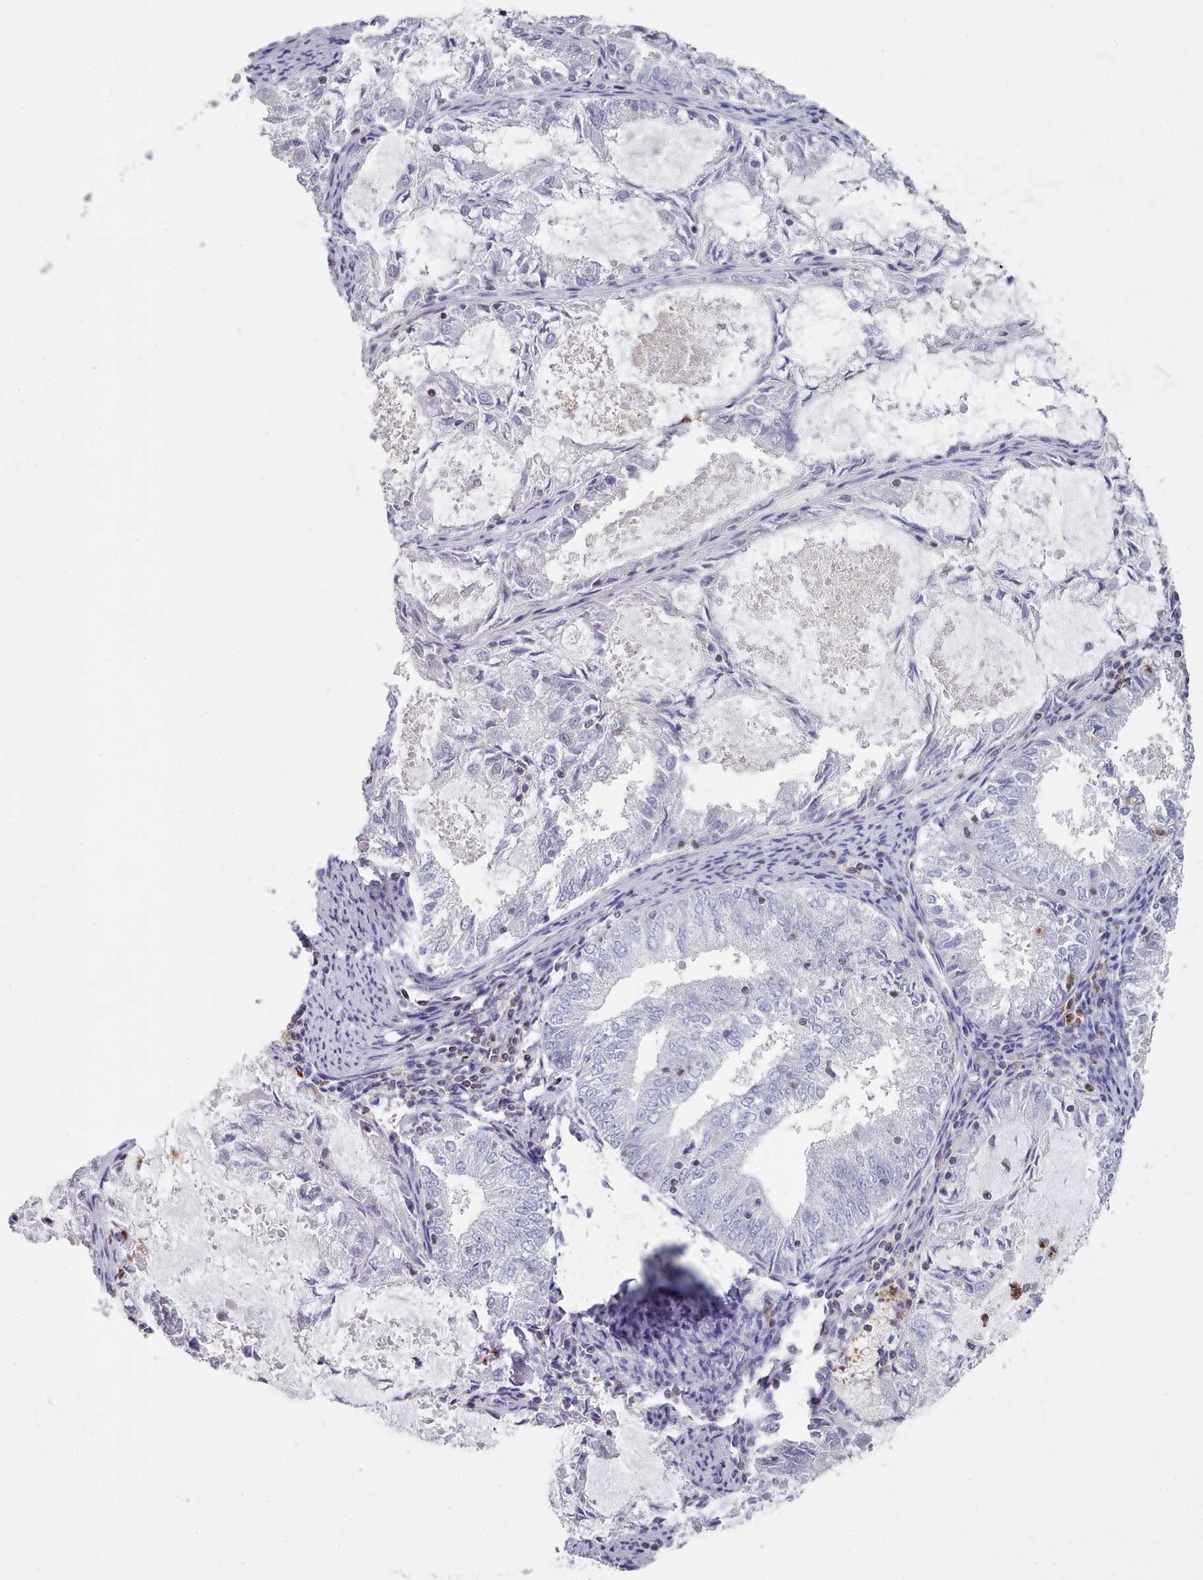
{"staining": {"intensity": "negative", "quantity": "none", "location": "none"}, "tissue": "endometrial cancer", "cell_type": "Tumor cells", "image_type": "cancer", "snomed": [{"axis": "morphology", "description": "Adenocarcinoma, NOS"}, {"axis": "topography", "description": "Endometrium"}], "caption": "An image of adenocarcinoma (endometrial) stained for a protein shows no brown staining in tumor cells.", "gene": "RAC2", "patient": {"sex": "female", "age": 57}}